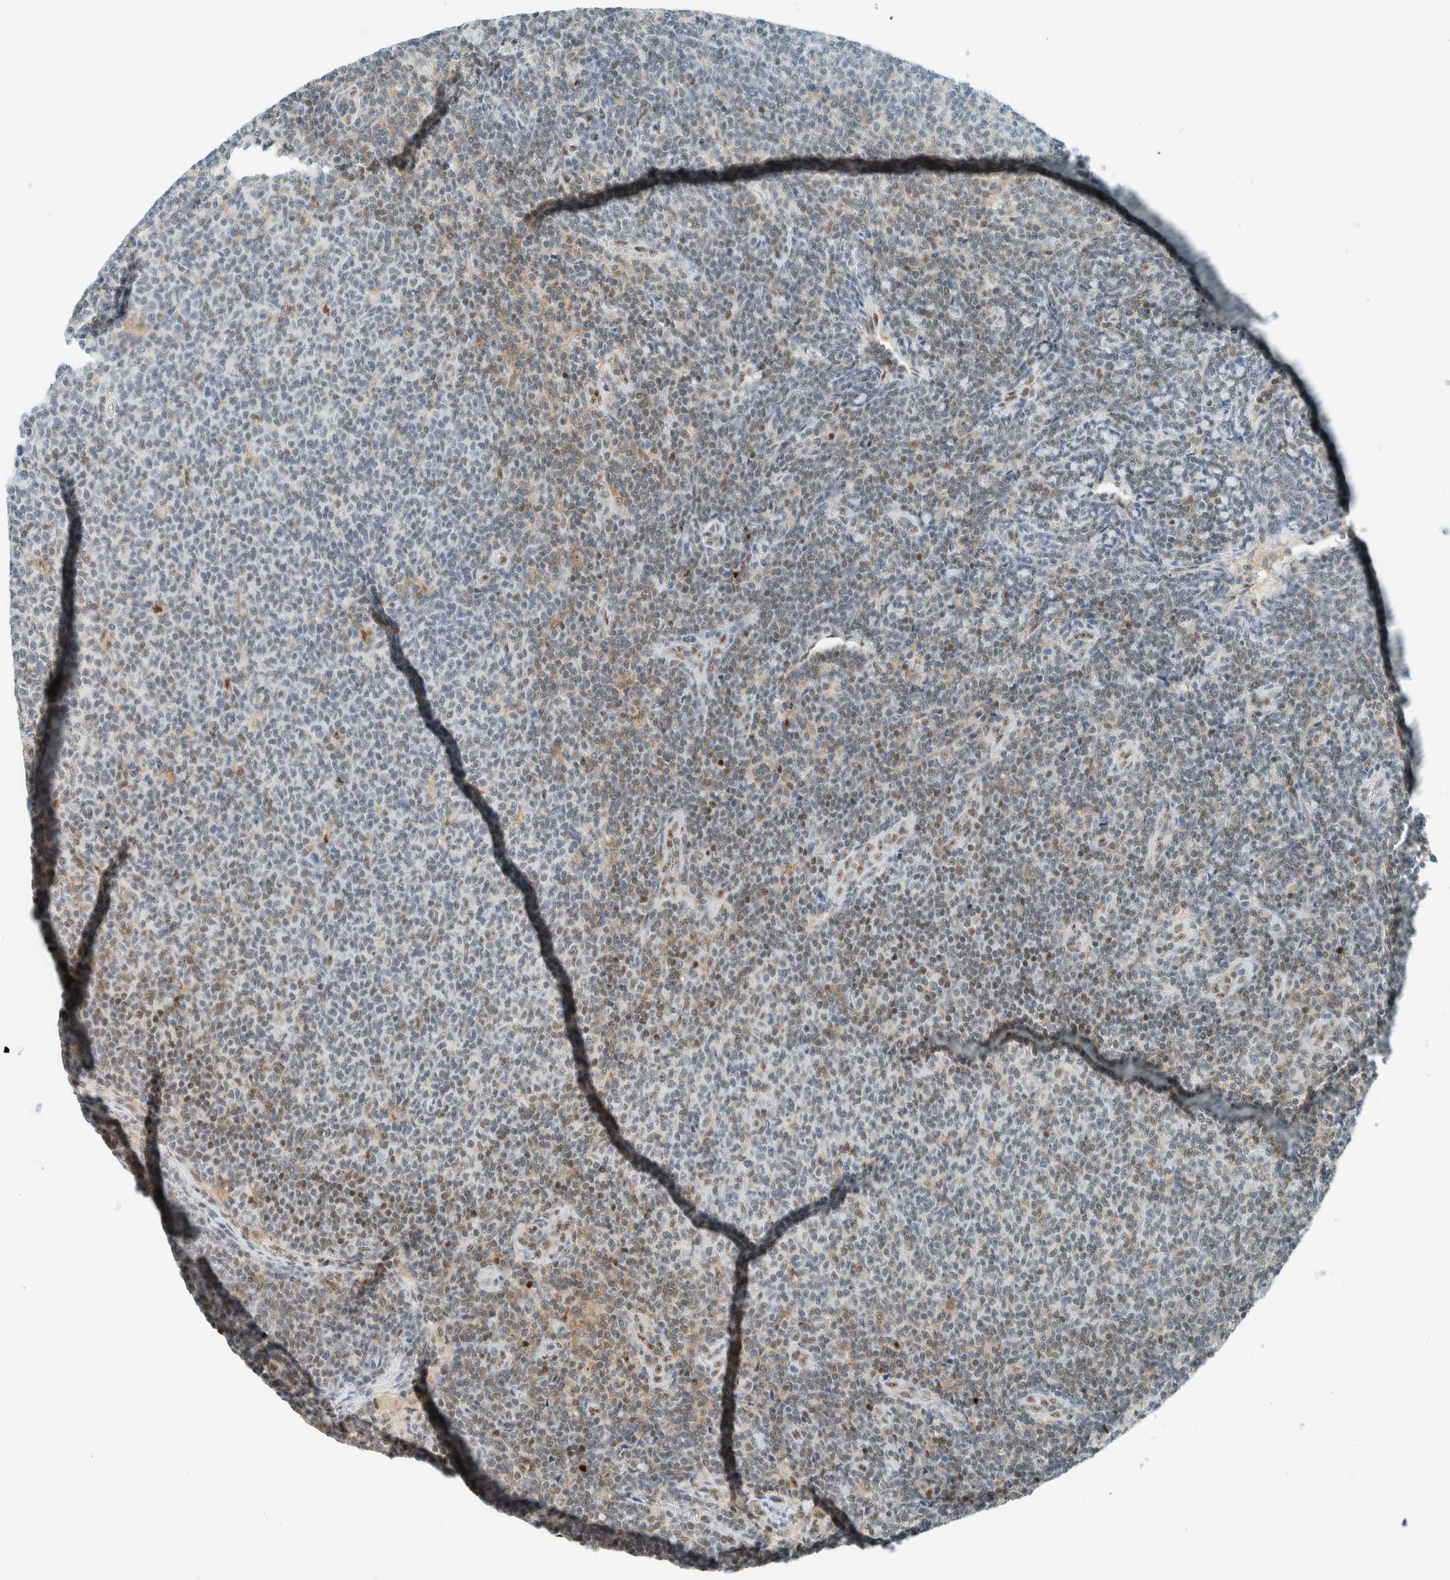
{"staining": {"intensity": "weak", "quantity": "<25%", "location": "cytoplasmic/membranous,nuclear"}, "tissue": "lymphoma", "cell_type": "Tumor cells", "image_type": "cancer", "snomed": [{"axis": "morphology", "description": "Malignant lymphoma, non-Hodgkin's type, Low grade"}, {"axis": "topography", "description": "Lymph node"}], "caption": "IHC of human malignant lymphoma, non-Hodgkin's type (low-grade) shows no staining in tumor cells. The staining is performed using DAB brown chromogen with nuclei counter-stained in using hematoxylin.", "gene": "CYSRT1", "patient": {"sex": "male", "age": 66}}